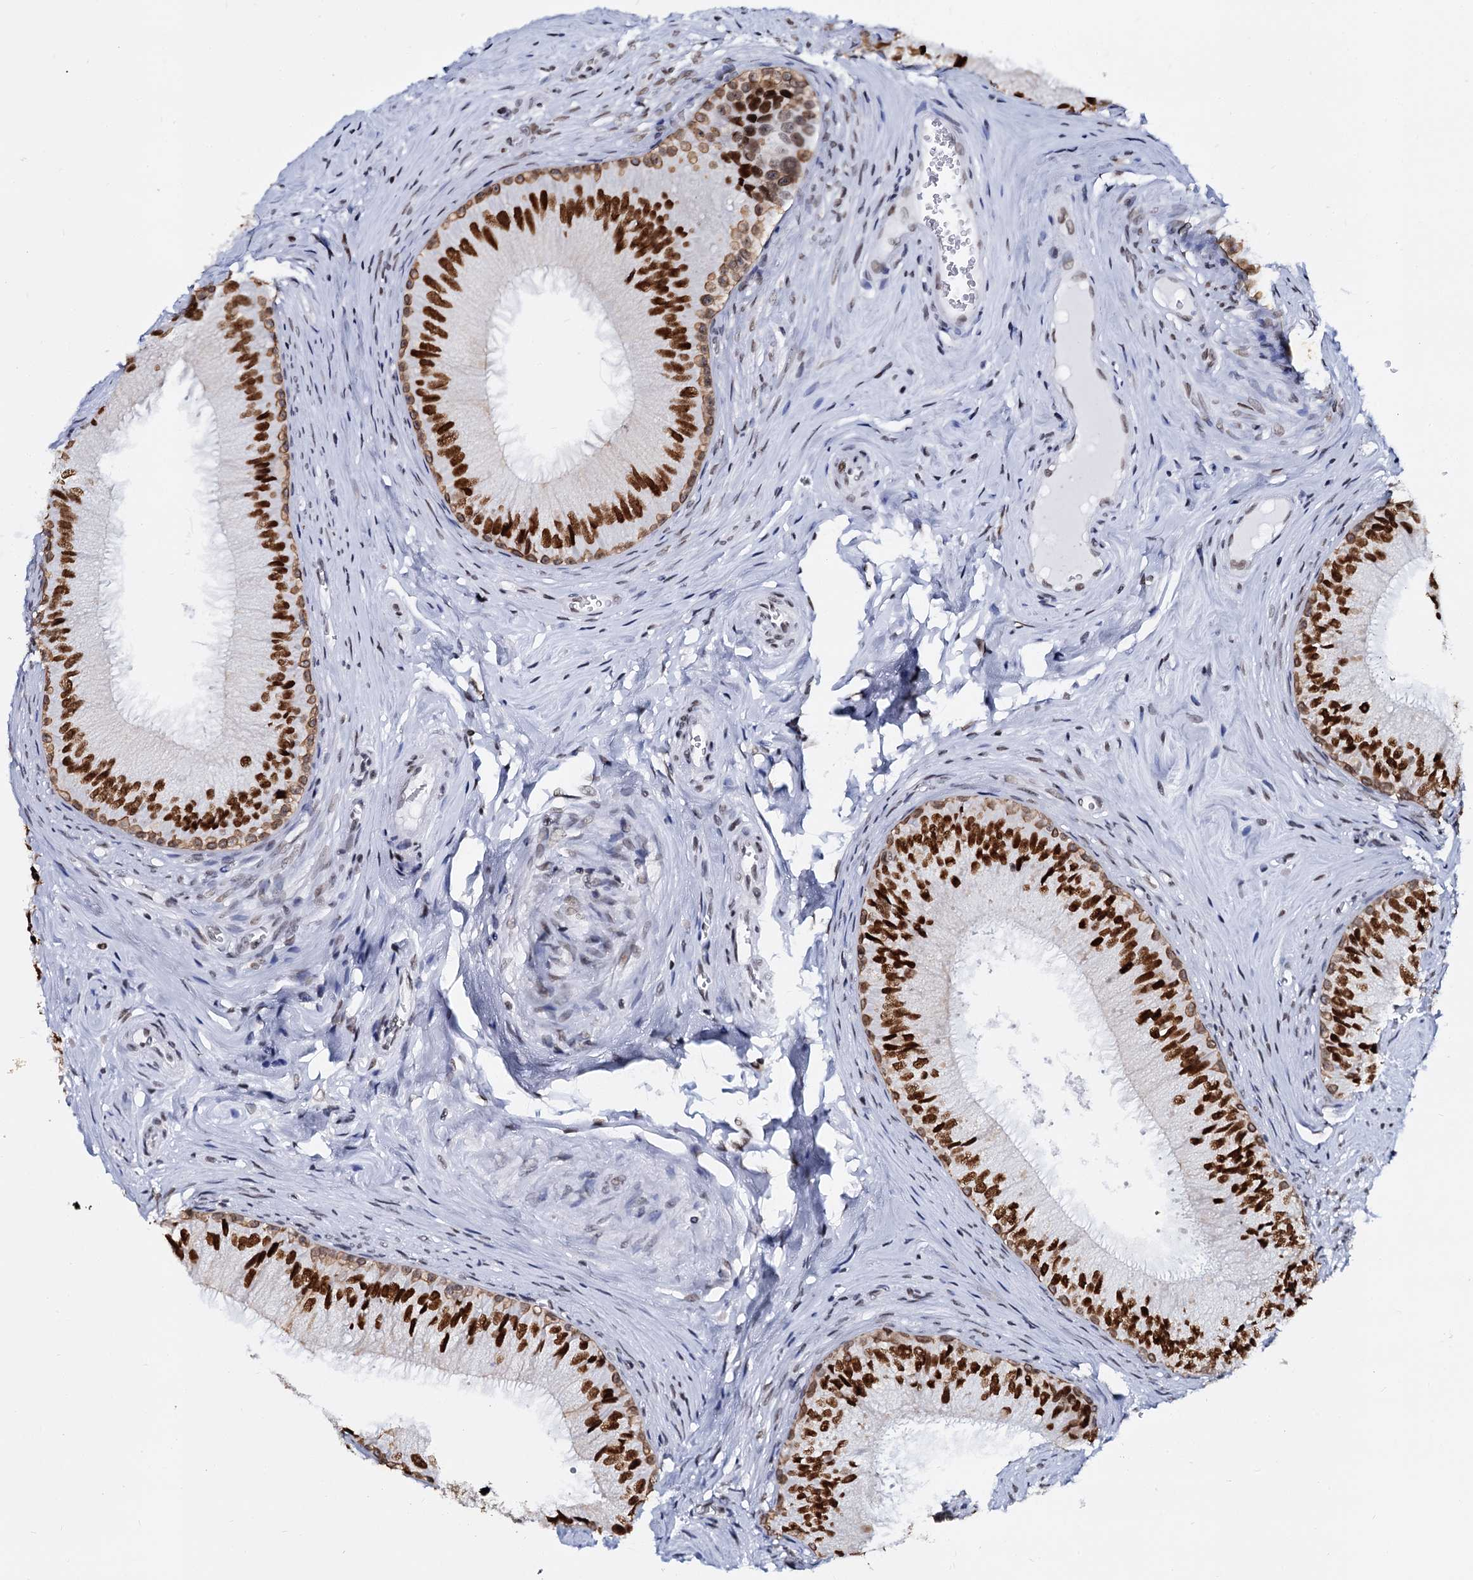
{"staining": {"intensity": "strong", "quantity": ">75%", "location": "nuclear"}, "tissue": "epididymis", "cell_type": "Glandular cells", "image_type": "normal", "snomed": [{"axis": "morphology", "description": "Normal tissue, NOS"}, {"axis": "topography", "description": "Epididymis"}], "caption": "Strong nuclear expression for a protein is identified in about >75% of glandular cells of unremarkable epididymis using immunohistochemistry (IHC).", "gene": "CMAS", "patient": {"sex": "male", "age": 46}}